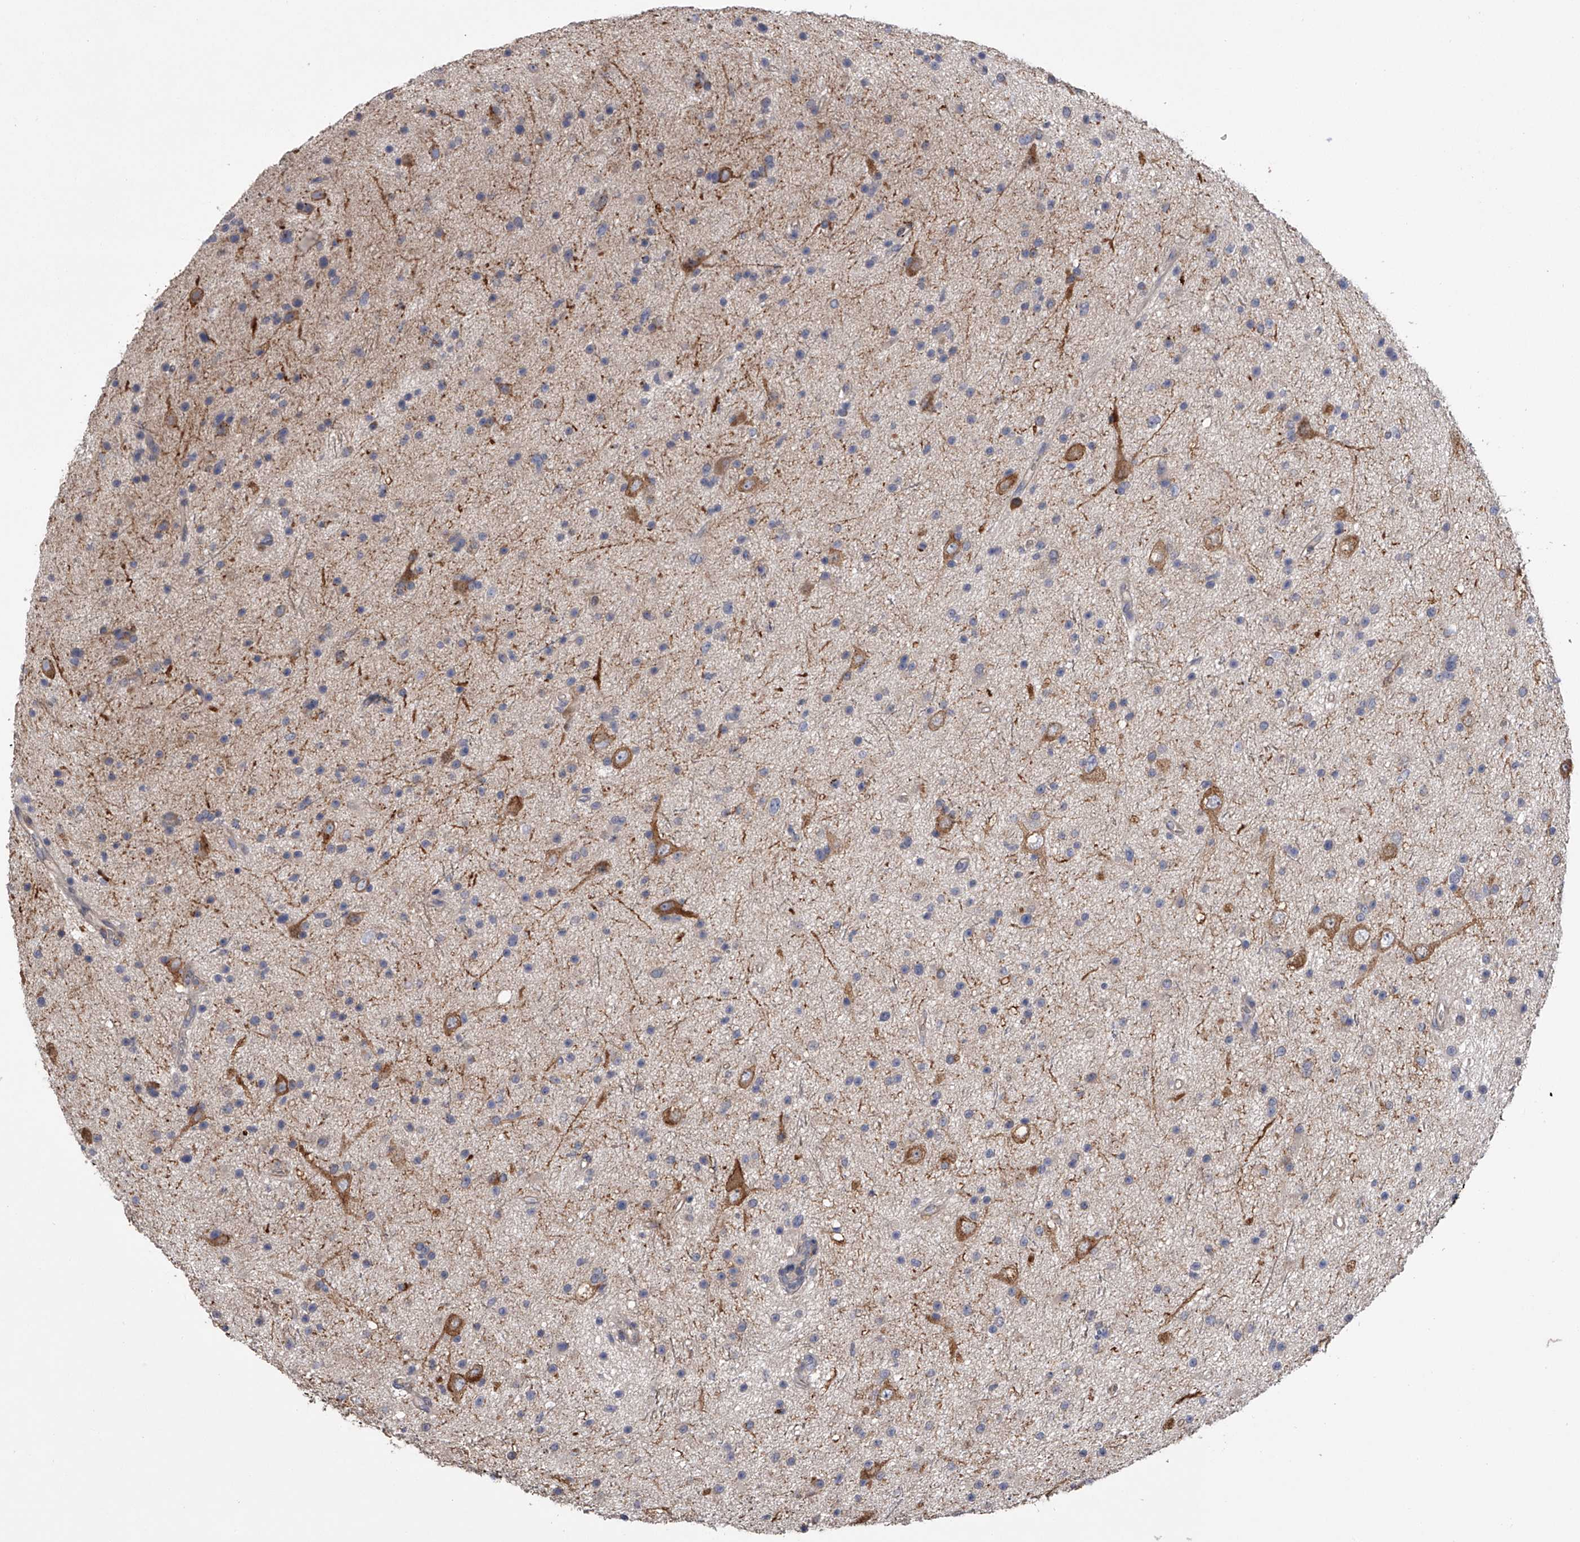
{"staining": {"intensity": "weak", "quantity": "<25%", "location": "cytoplasmic/membranous"}, "tissue": "glioma", "cell_type": "Tumor cells", "image_type": "cancer", "snomed": [{"axis": "morphology", "description": "Glioma, malignant, Low grade"}, {"axis": "topography", "description": "Cerebral cortex"}], "caption": "Glioma was stained to show a protein in brown. There is no significant positivity in tumor cells. (Stains: DAB immunohistochemistry (IHC) with hematoxylin counter stain, Microscopy: brightfield microscopy at high magnification).", "gene": "ZNF343", "patient": {"sex": "female", "age": 39}}